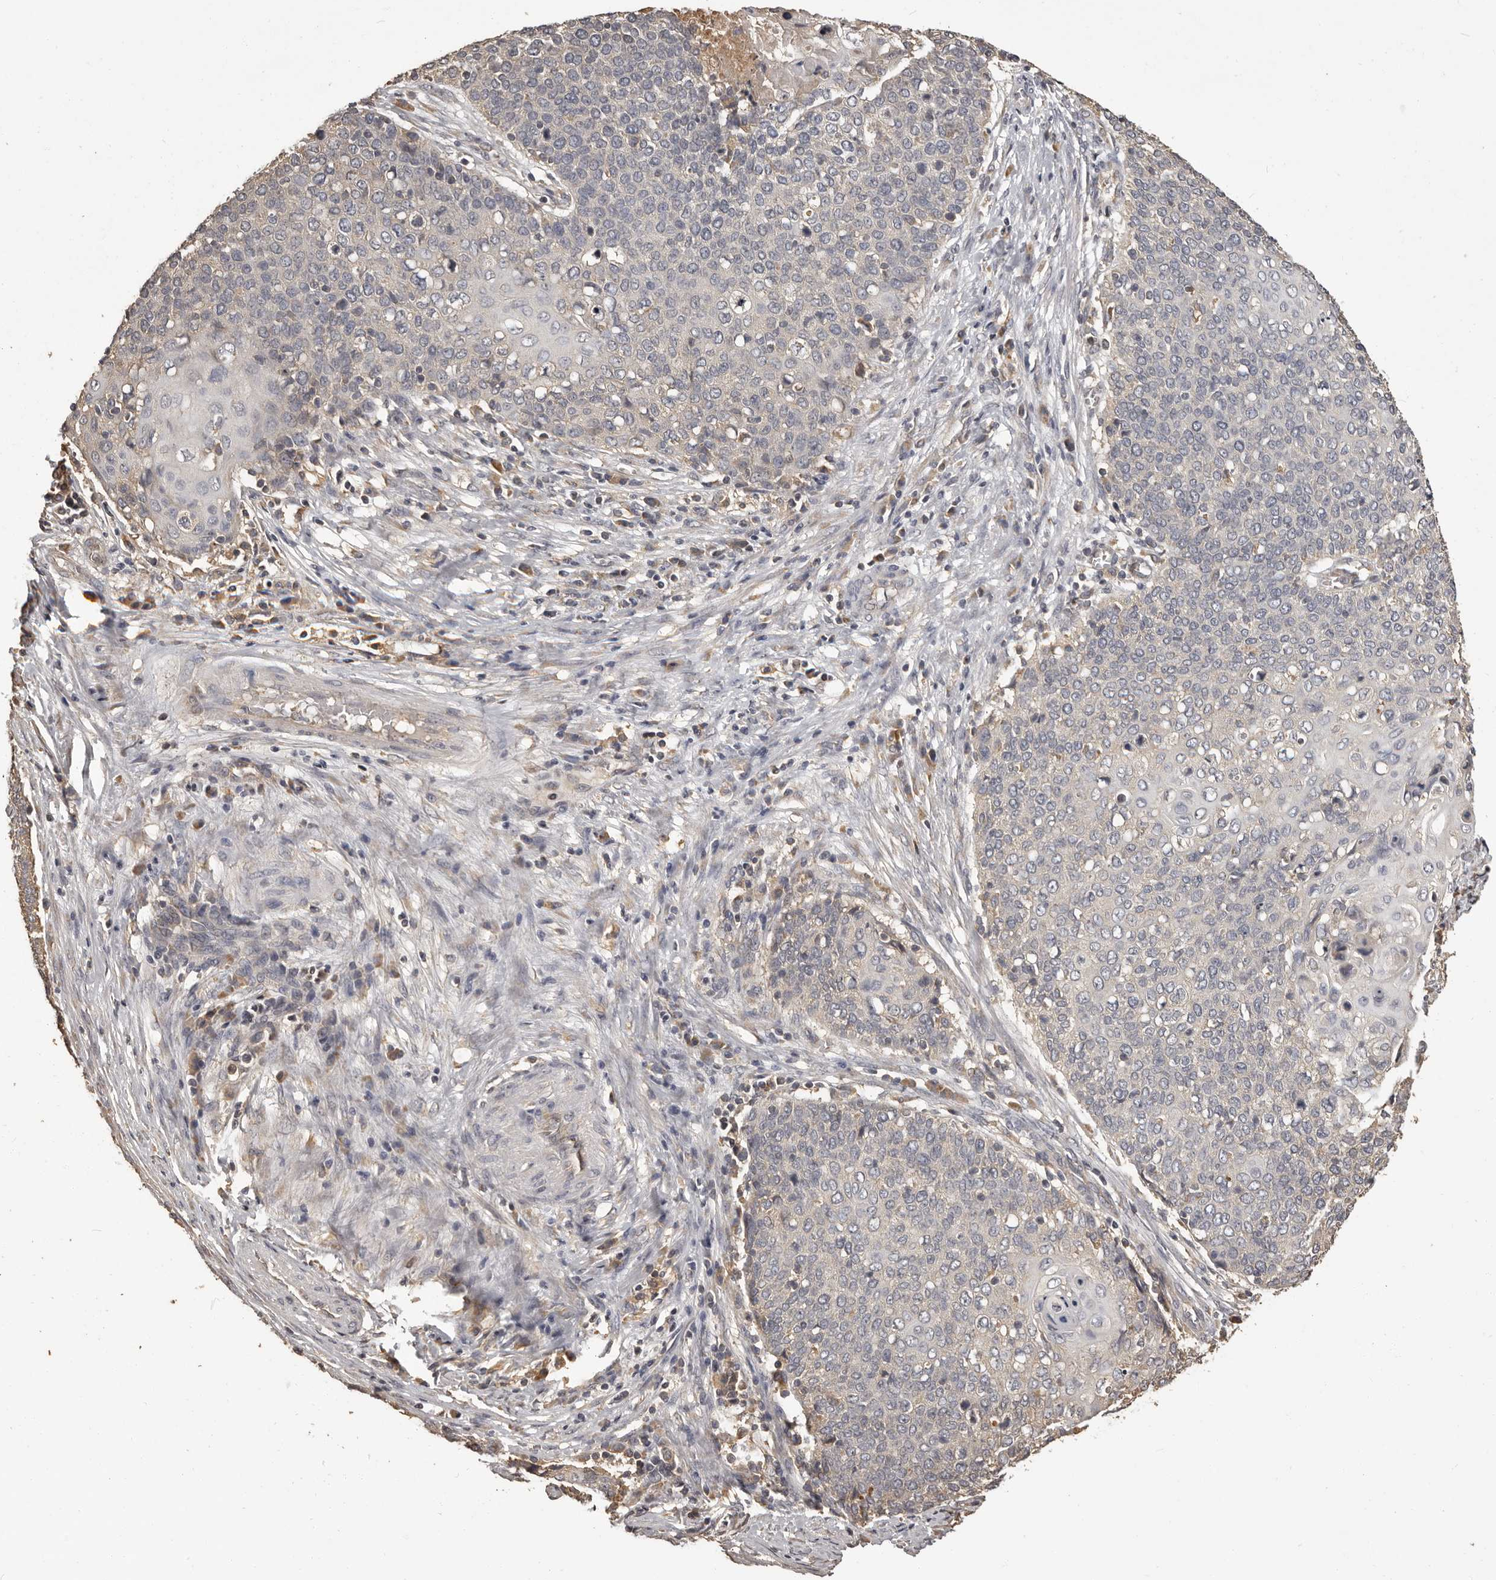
{"staining": {"intensity": "weak", "quantity": "<25%", "location": "cytoplasmic/membranous"}, "tissue": "cervical cancer", "cell_type": "Tumor cells", "image_type": "cancer", "snomed": [{"axis": "morphology", "description": "Squamous cell carcinoma, NOS"}, {"axis": "topography", "description": "Cervix"}], "caption": "An immunohistochemistry image of cervical squamous cell carcinoma is shown. There is no staining in tumor cells of cervical squamous cell carcinoma.", "gene": "MGAT5", "patient": {"sex": "female", "age": 39}}